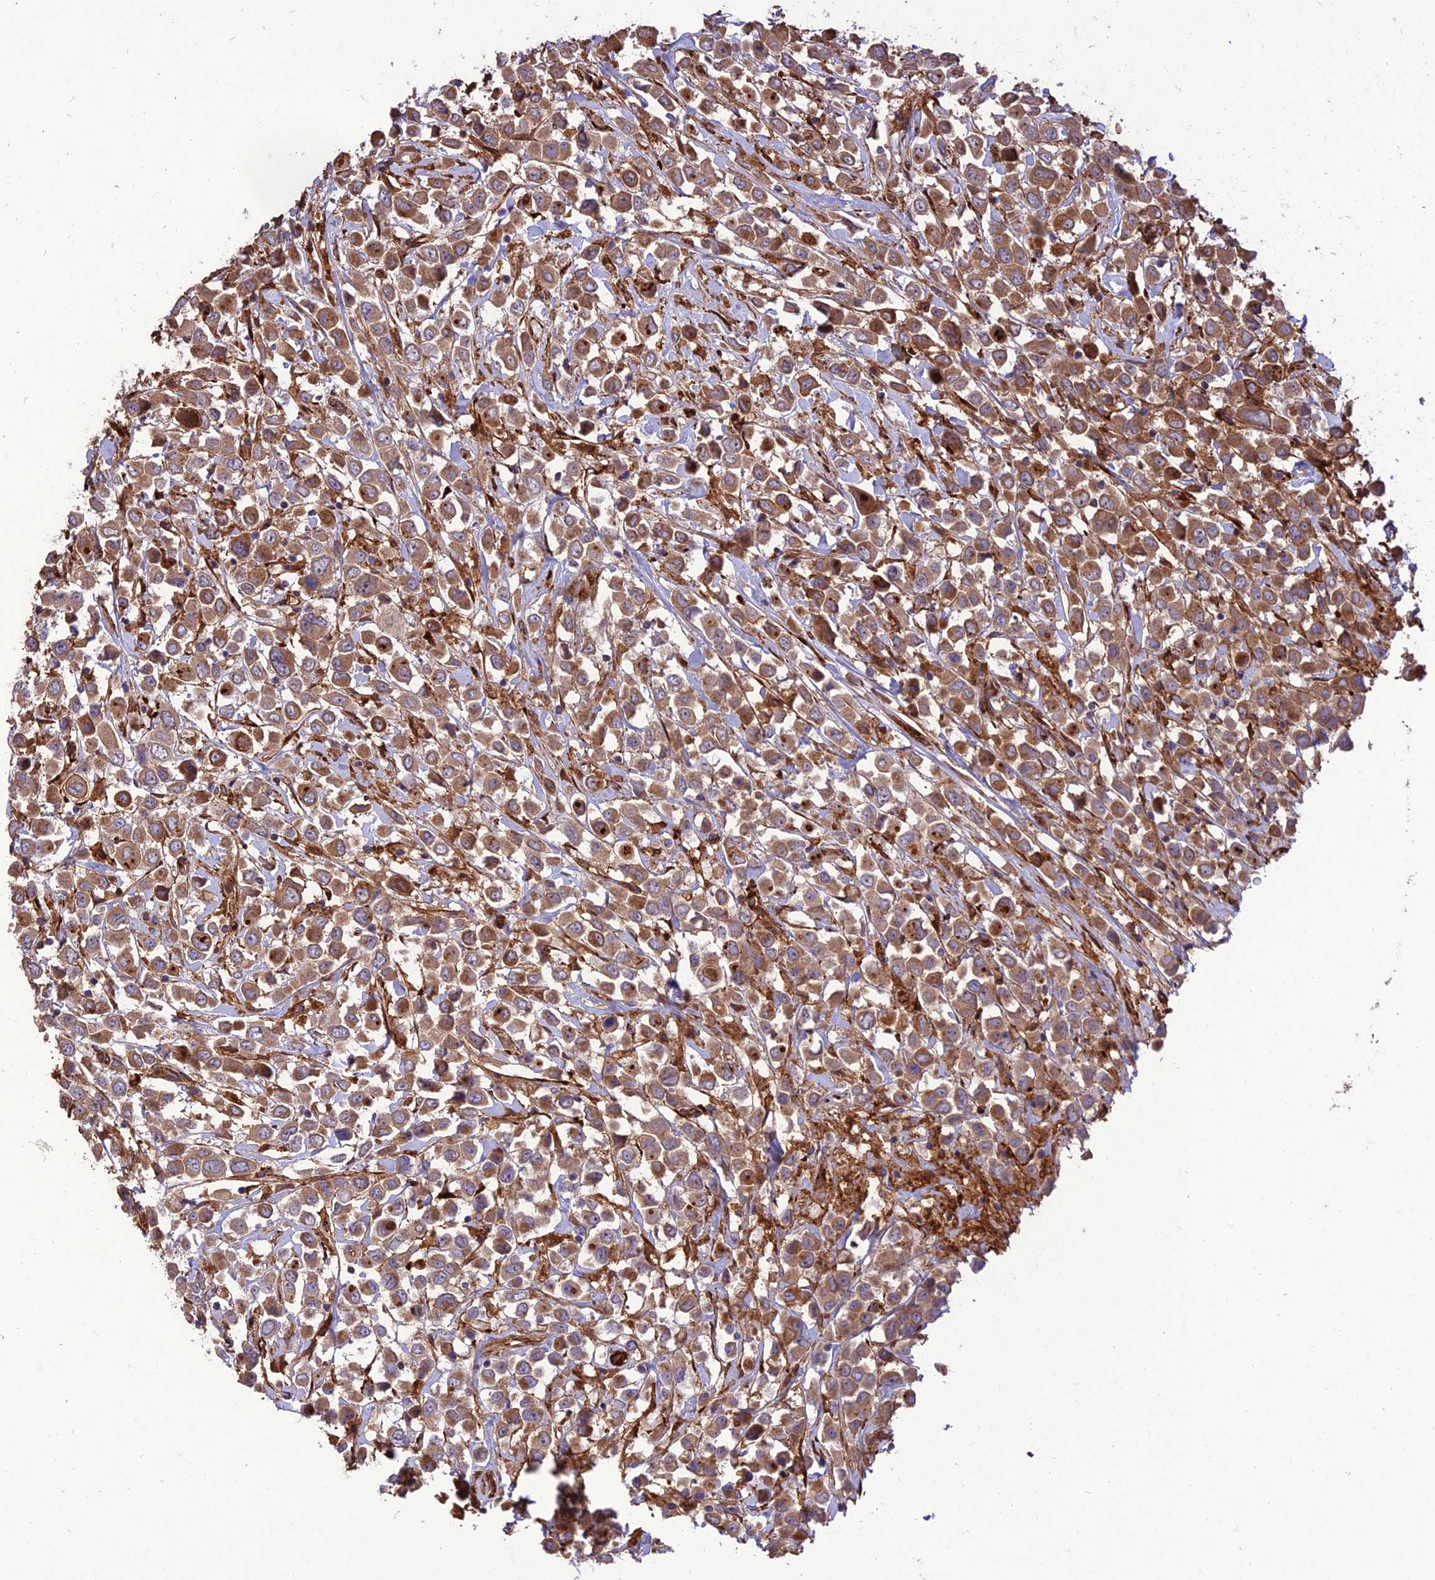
{"staining": {"intensity": "moderate", "quantity": ">75%", "location": "cytoplasmic/membranous"}, "tissue": "breast cancer", "cell_type": "Tumor cells", "image_type": "cancer", "snomed": [{"axis": "morphology", "description": "Duct carcinoma"}, {"axis": "topography", "description": "Breast"}], "caption": "Brown immunohistochemical staining in human infiltrating ductal carcinoma (breast) shows moderate cytoplasmic/membranous staining in about >75% of tumor cells. Nuclei are stained in blue.", "gene": "CRTAP", "patient": {"sex": "female", "age": 61}}